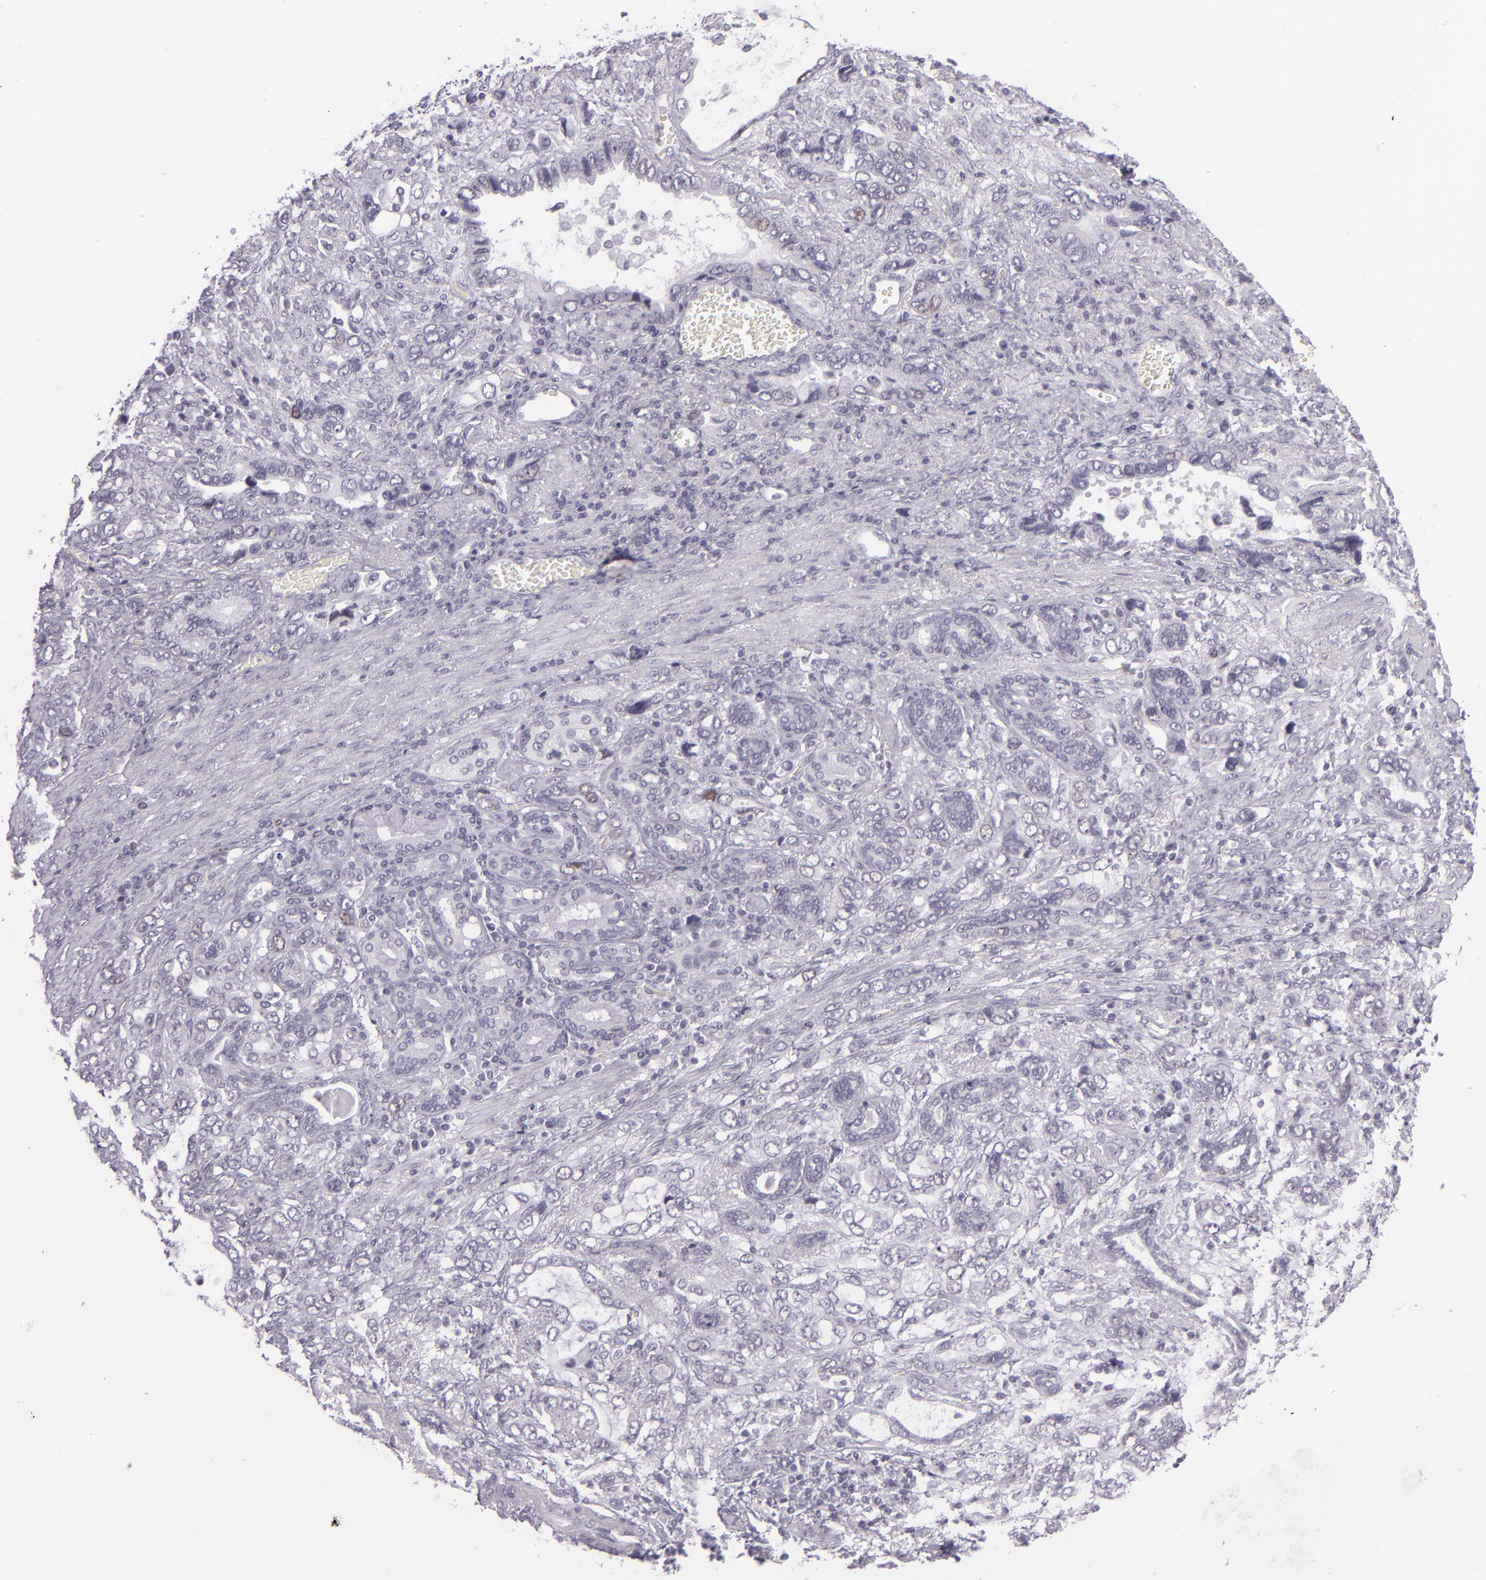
{"staining": {"intensity": "negative", "quantity": "none", "location": "none"}, "tissue": "stomach cancer", "cell_type": "Tumor cells", "image_type": "cancer", "snomed": [{"axis": "morphology", "description": "Adenocarcinoma, NOS"}, {"axis": "topography", "description": "Stomach"}], "caption": "Immunohistochemistry micrograph of neoplastic tissue: stomach cancer stained with DAB reveals no significant protein expression in tumor cells.", "gene": "MCM3", "patient": {"sex": "male", "age": 78}}